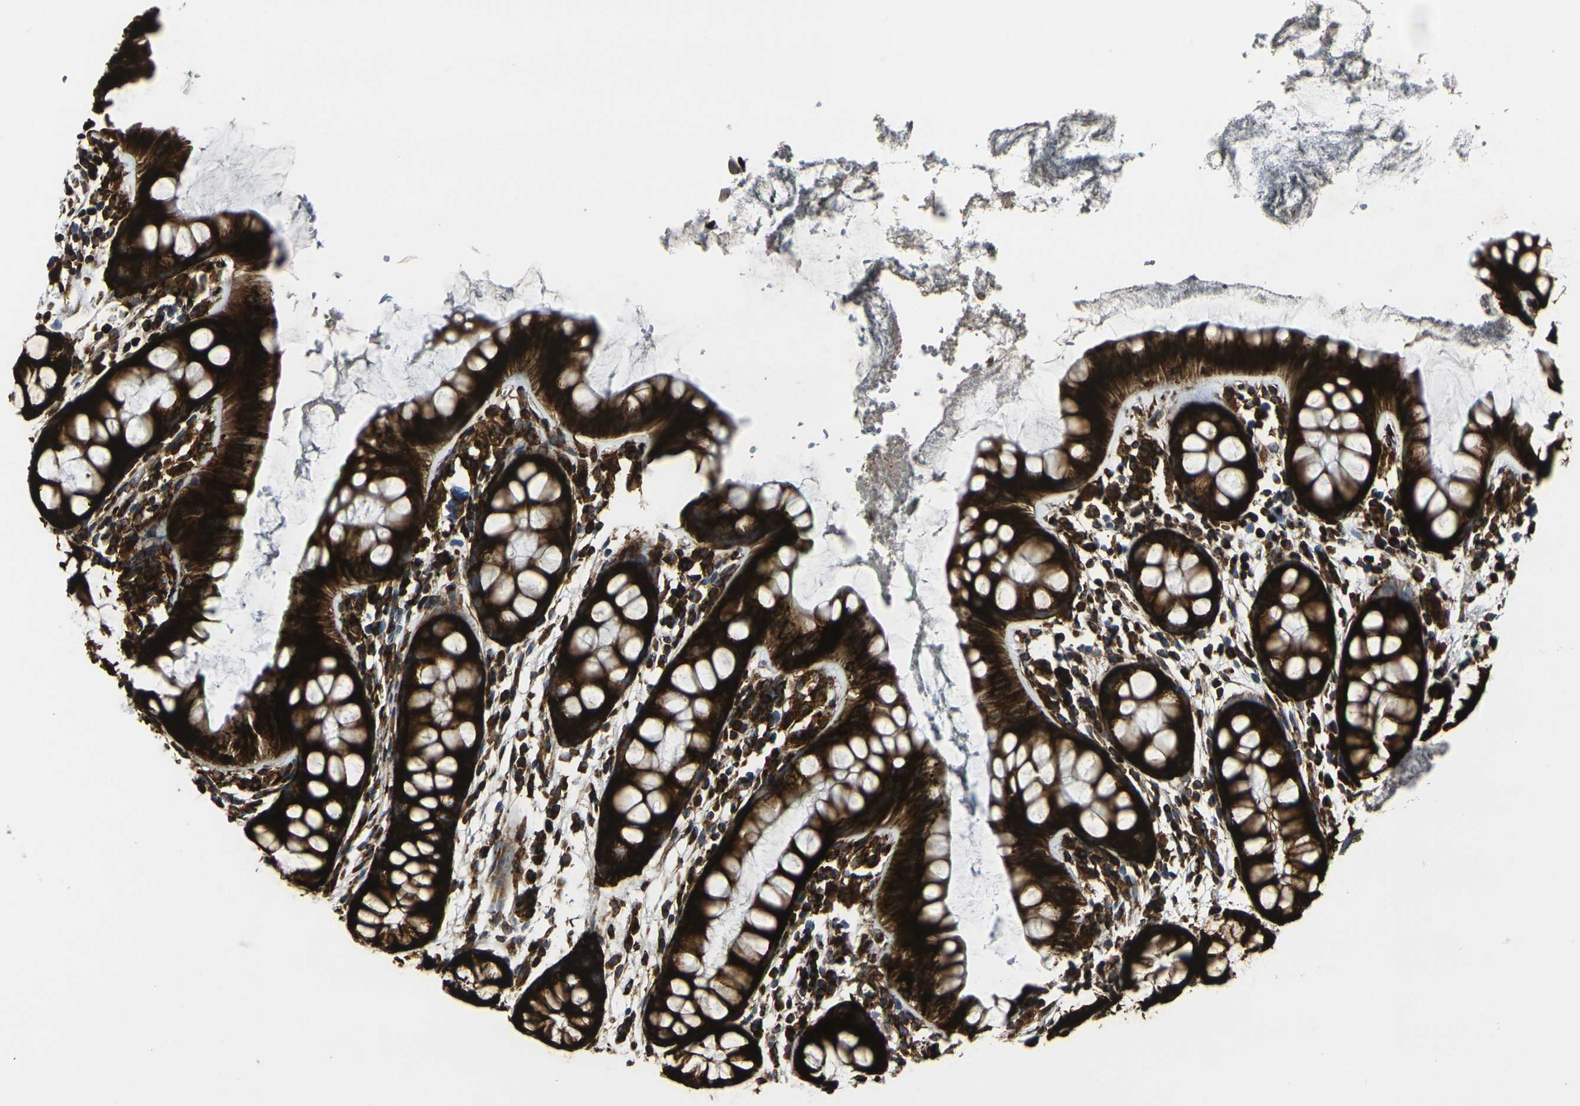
{"staining": {"intensity": "strong", "quantity": ">75%", "location": "cytoplasmic/membranous"}, "tissue": "rectum", "cell_type": "Glandular cells", "image_type": "normal", "snomed": [{"axis": "morphology", "description": "Normal tissue, NOS"}, {"axis": "topography", "description": "Rectum"}], "caption": "Benign rectum exhibits strong cytoplasmic/membranous expression in about >75% of glandular cells.", "gene": "MARCHF2", "patient": {"sex": "female", "age": 66}}